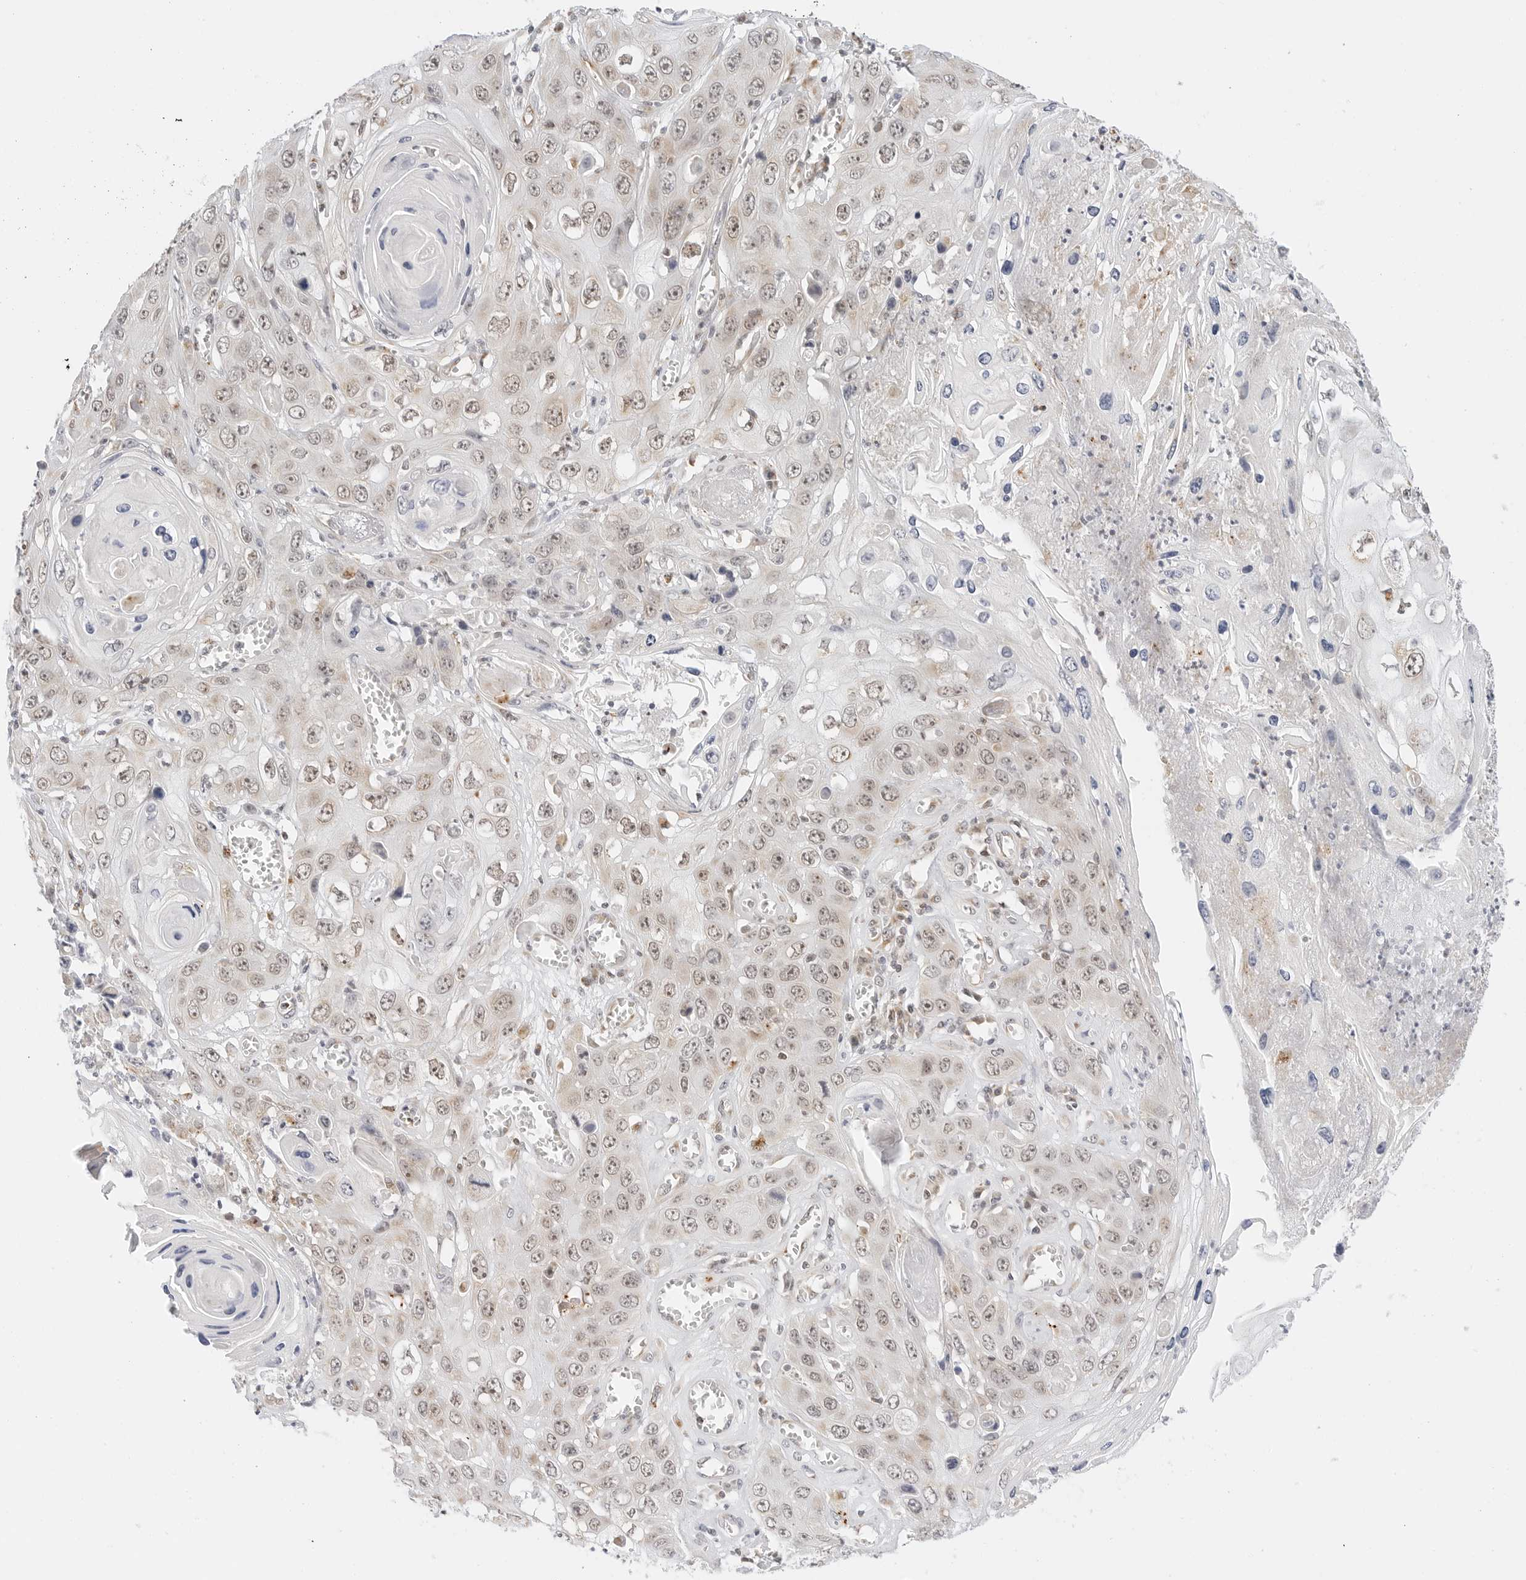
{"staining": {"intensity": "weak", "quantity": ">75%", "location": "nuclear"}, "tissue": "skin cancer", "cell_type": "Tumor cells", "image_type": "cancer", "snomed": [{"axis": "morphology", "description": "Squamous cell carcinoma, NOS"}, {"axis": "topography", "description": "Skin"}], "caption": "Immunohistochemistry histopathology image of squamous cell carcinoma (skin) stained for a protein (brown), which demonstrates low levels of weak nuclear positivity in about >75% of tumor cells.", "gene": "GORAB", "patient": {"sex": "male", "age": 55}}